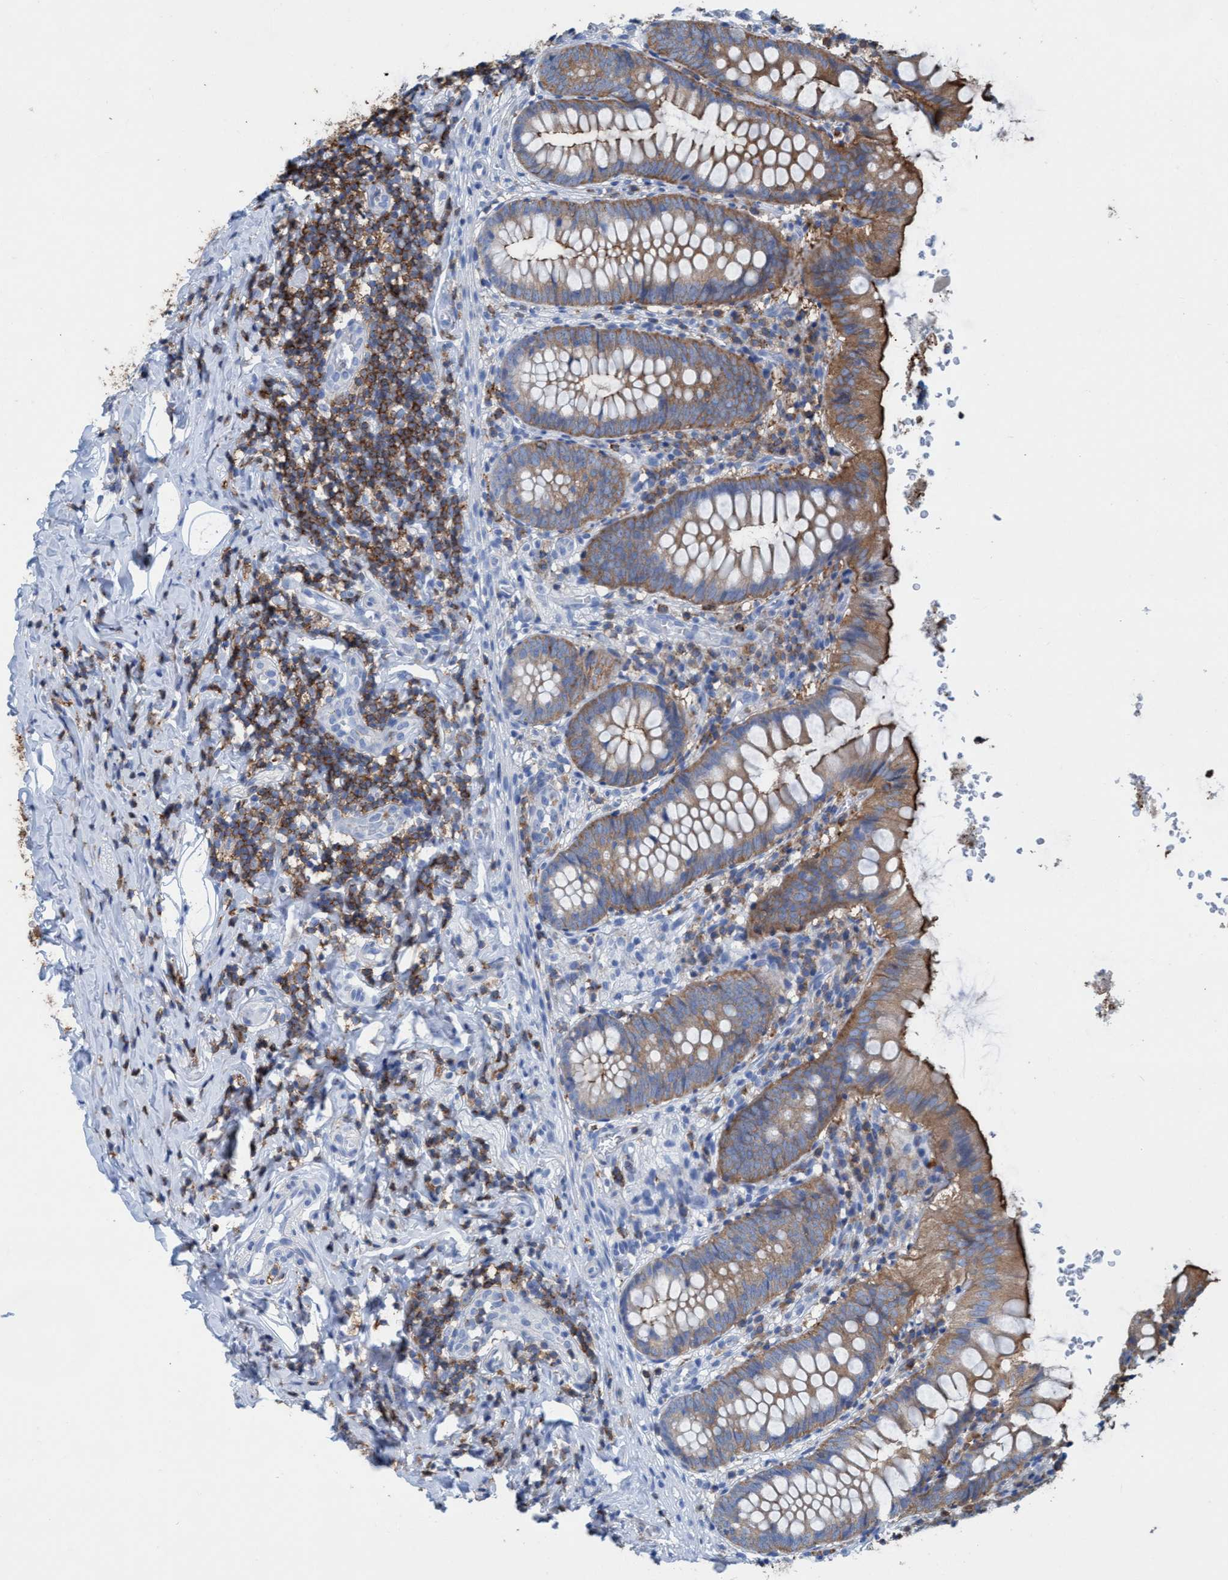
{"staining": {"intensity": "moderate", "quantity": ">75%", "location": "cytoplasmic/membranous"}, "tissue": "appendix", "cell_type": "Glandular cells", "image_type": "normal", "snomed": [{"axis": "morphology", "description": "Normal tissue, NOS"}, {"axis": "topography", "description": "Appendix"}], "caption": "High-power microscopy captured an immunohistochemistry micrograph of normal appendix, revealing moderate cytoplasmic/membranous staining in about >75% of glandular cells.", "gene": "EZR", "patient": {"sex": "male", "age": 8}}